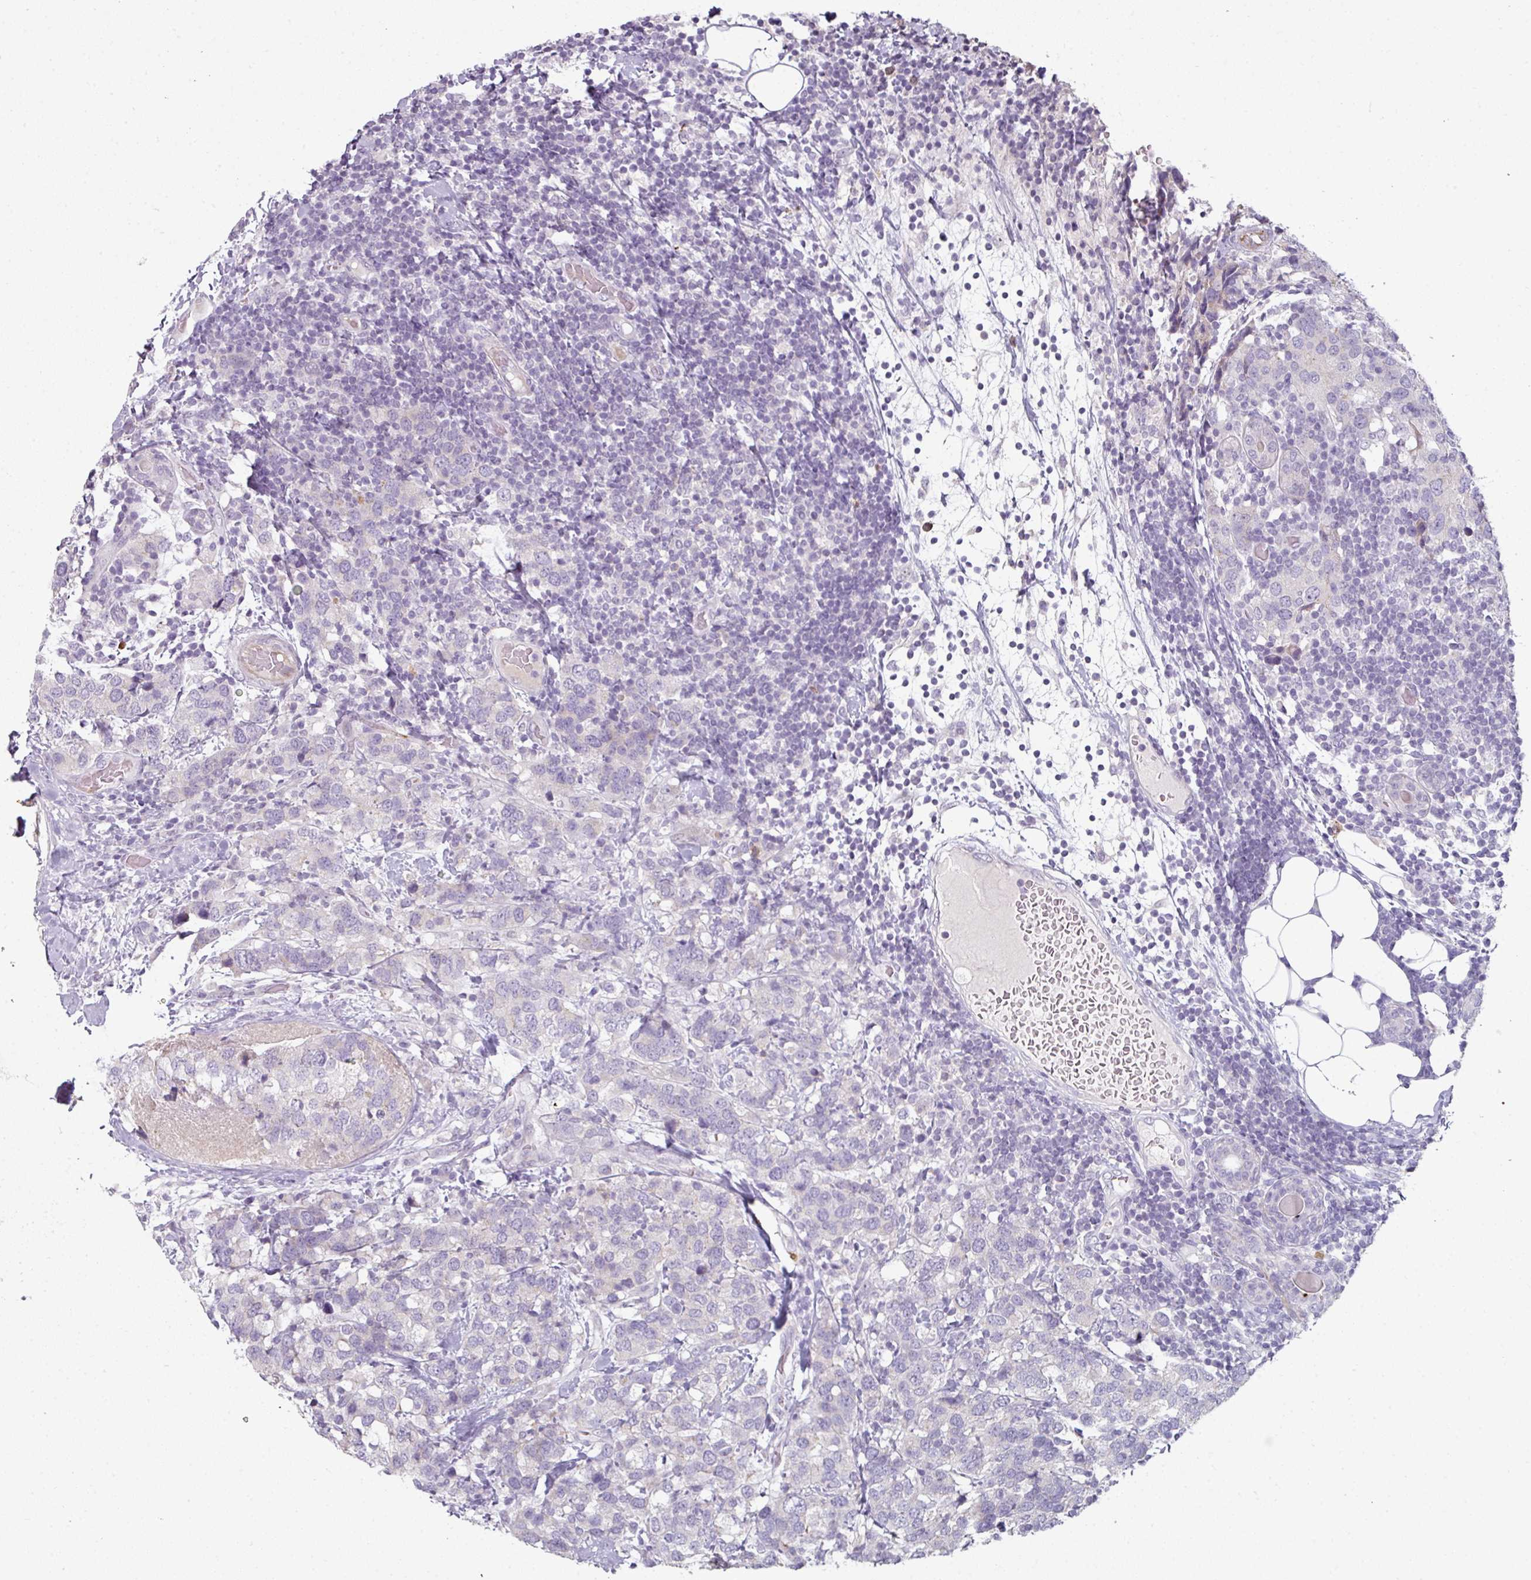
{"staining": {"intensity": "negative", "quantity": "none", "location": "none"}, "tissue": "breast cancer", "cell_type": "Tumor cells", "image_type": "cancer", "snomed": [{"axis": "morphology", "description": "Lobular carcinoma"}, {"axis": "topography", "description": "Breast"}], "caption": "Tumor cells are negative for protein expression in human breast cancer (lobular carcinoma).", "gene": "FHAD1", "patient": {"sex": "female", "age": 59}}